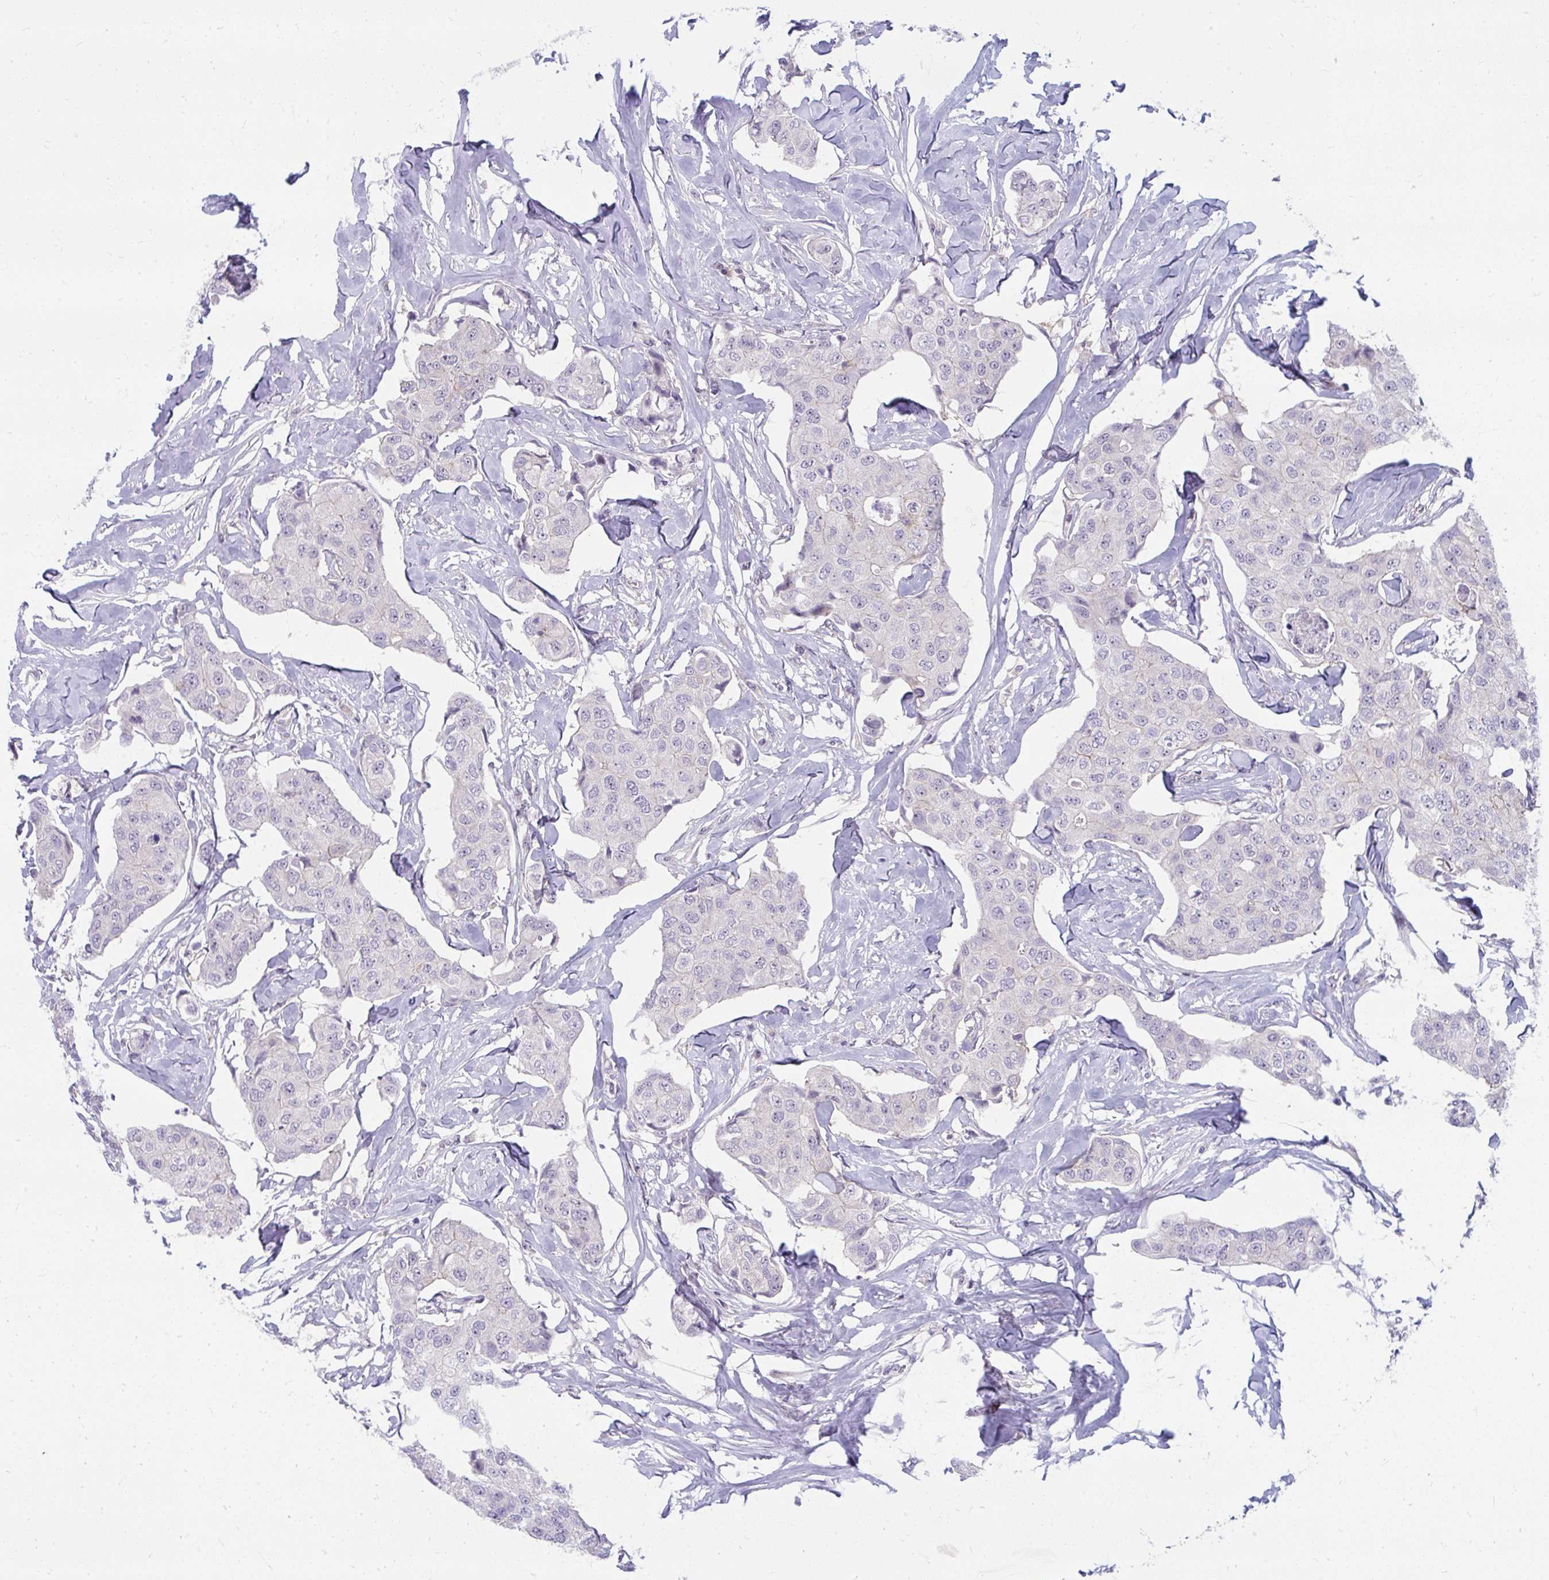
{"staining": {"intensity": "negative", "quantity": "none", "location": "none"}, "tissue": "breast cancer", "cell_type": "Tumor cells", "image_type": "cancer", "snomed": [{"axis": "morphology", "description": "Duct carcinoma"}, {"axis": "topography", "description": "Breast"}, {"axis": "topography", "description": "Lymph node"}], "caption": "An immunohistochemistry histopathology image of breast infiltrating ductal carcinoma is shown. There is no staining in tumor cells of breast infiltrating ductal carcinoma. (DAB immunohistochemistry visualized using brightfield microscopy, high magnification).", "gene": "MUS81", "patient": {"sex": "female", "age": 80}}